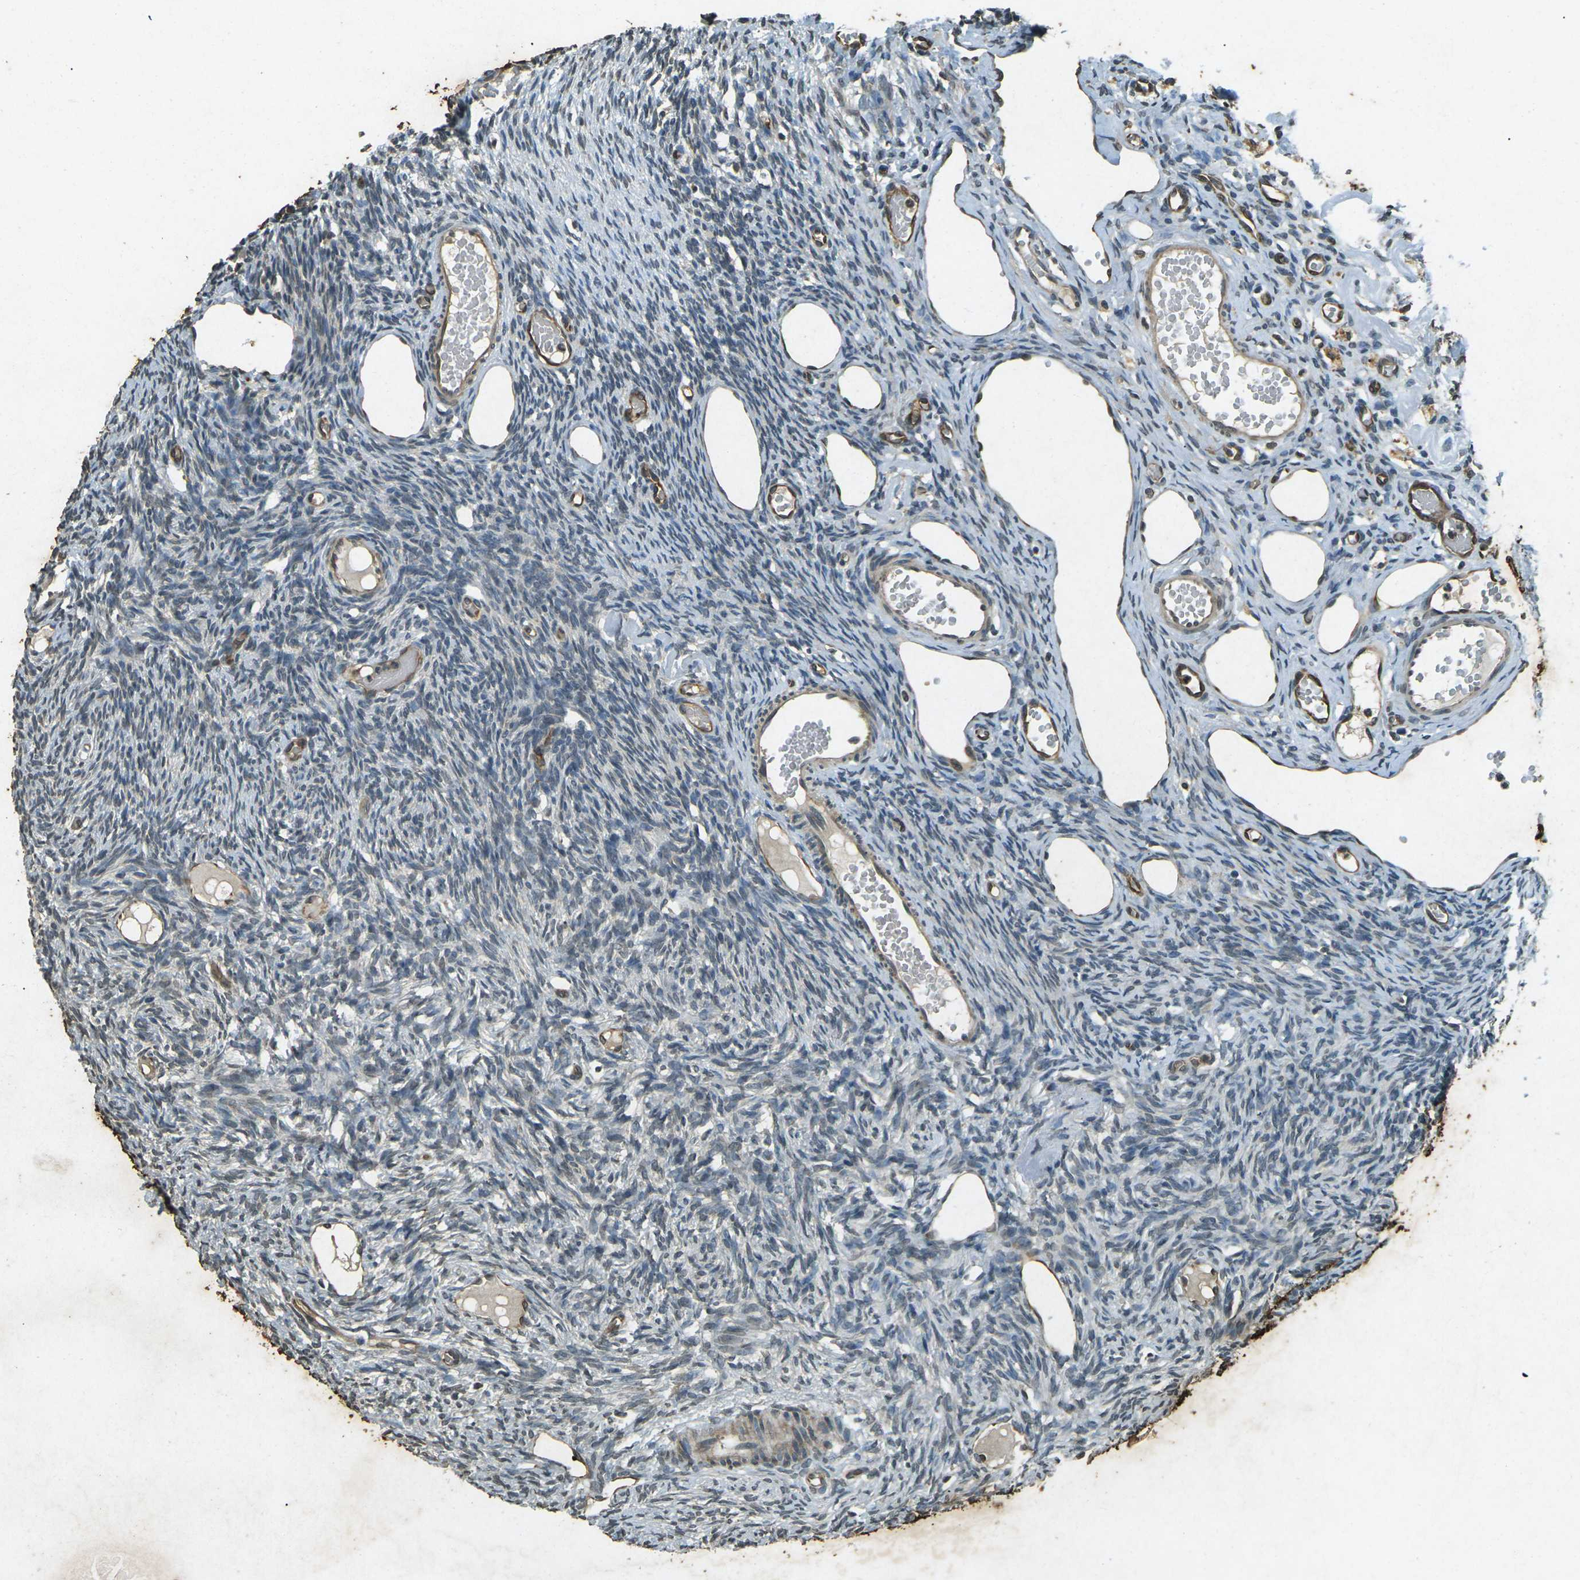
{"staining": {"intensity": "negative", "quantity": "none", "location": "none"}, "tissue": "ovary", "cell_type": "Ovarian stroma cells", "image_type": "normal", "snomed": [{"axis": "morphology", "description": "Normal tissue, NOS"}, {"axis": "topography", "description": "Ovary"}], "caption": "This is an immunohistochemistry histopathology image of unremarkable ovary. There is no expression in ovarian stroma cells.", "gene": "PDE2A", "patient": {"sex": "female", "age": 33}}